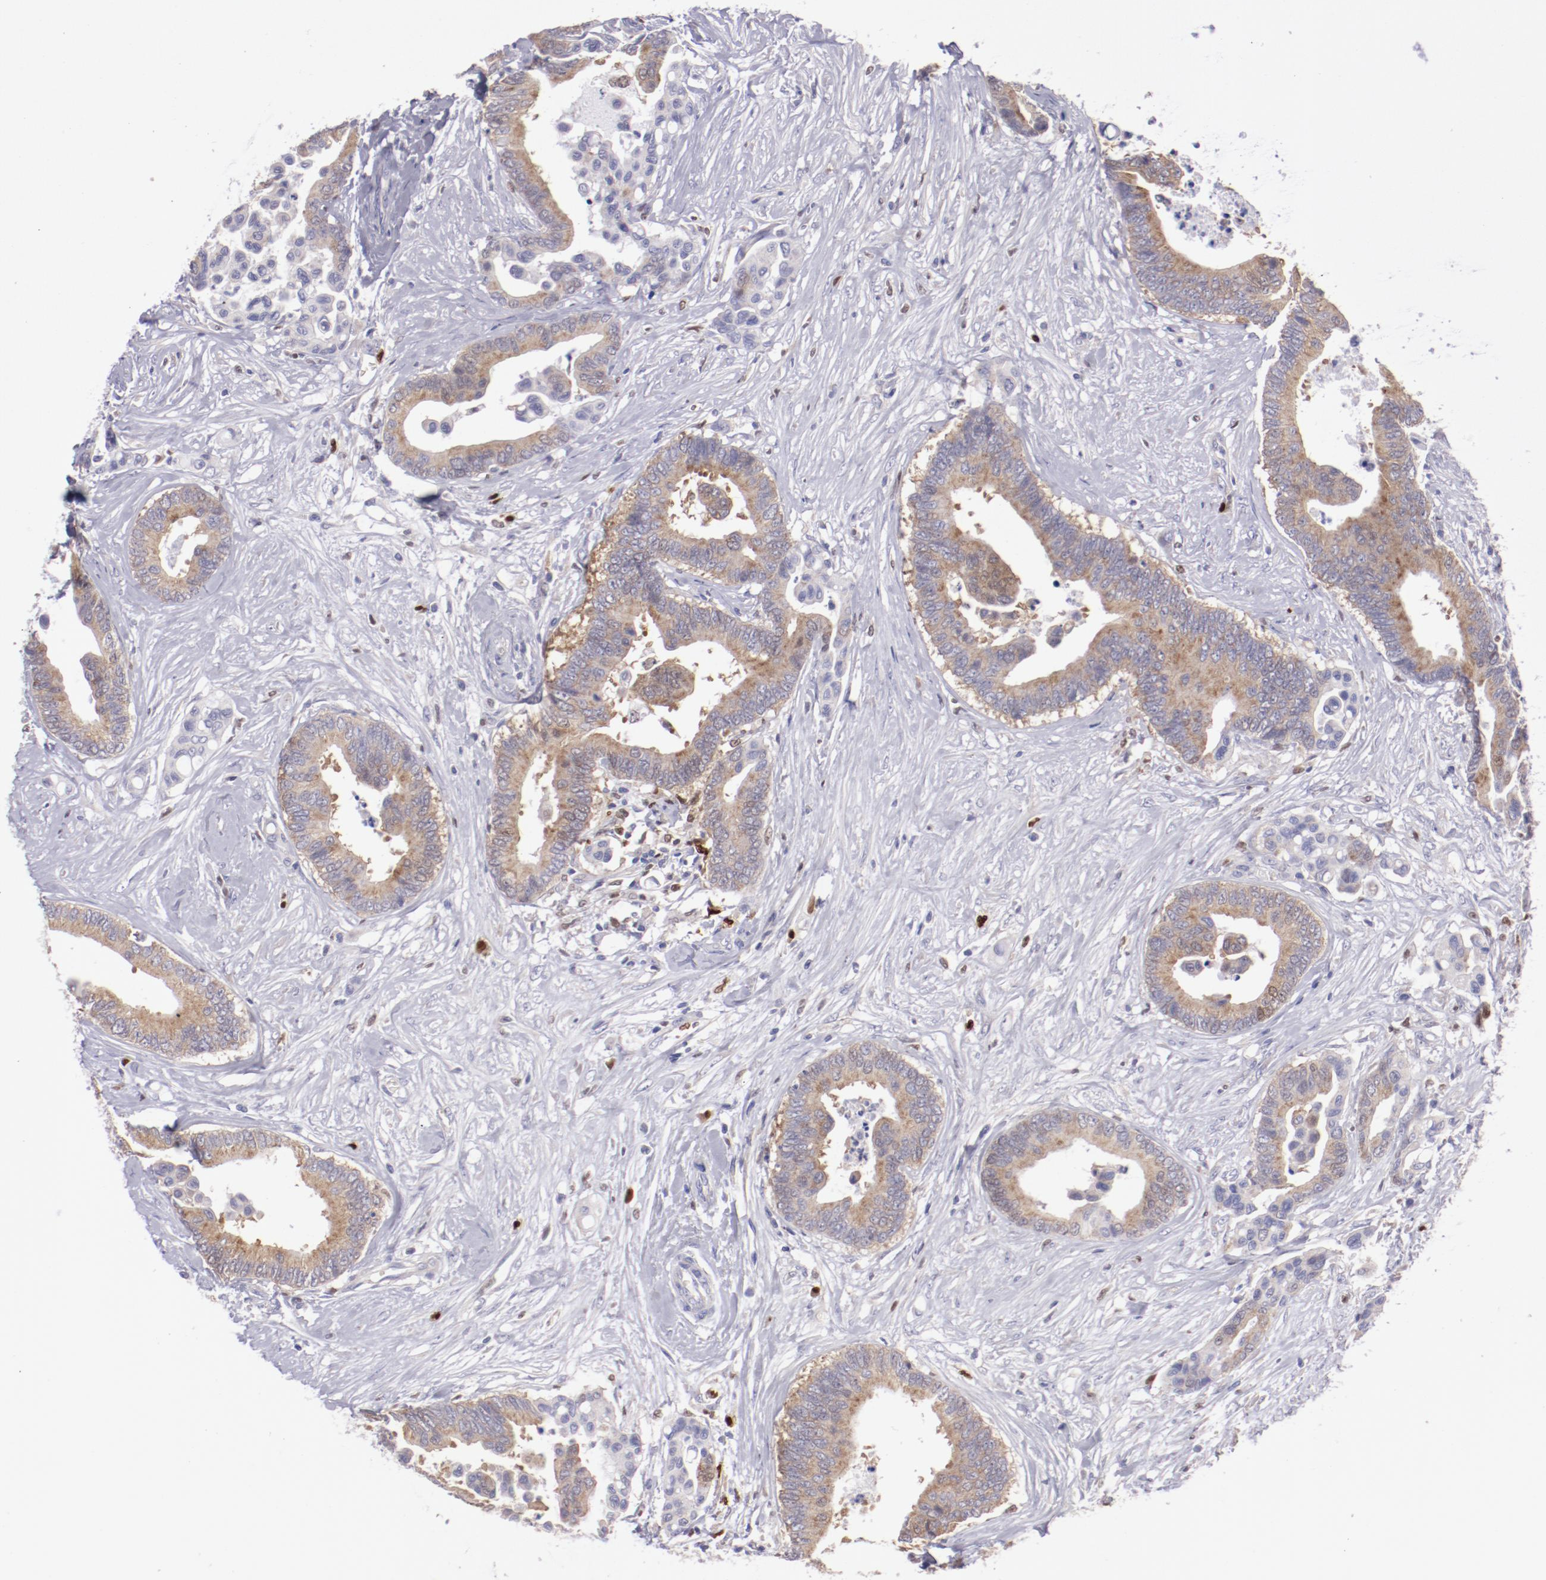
{"staining": {"intensity": "weak", "quantity": ">75%", "location": "cytoplasmic/membranous"}, "tissue": "colorectal cancer", "cell_type": "Tumor cells", "image_type": "cancer", "snomed": [{"axis": "morphology", "description": "Adenocarcinoma, NOS"}, {"axis": "topography", "description": "Colon"}], "caption": "Protein staining displays weak cytoplasmic/membranous expression in approximately >75% of tumor cells in colorectal cancer.", "gene": "IRF8", "patient": {"sex": "male", "age": 82}}